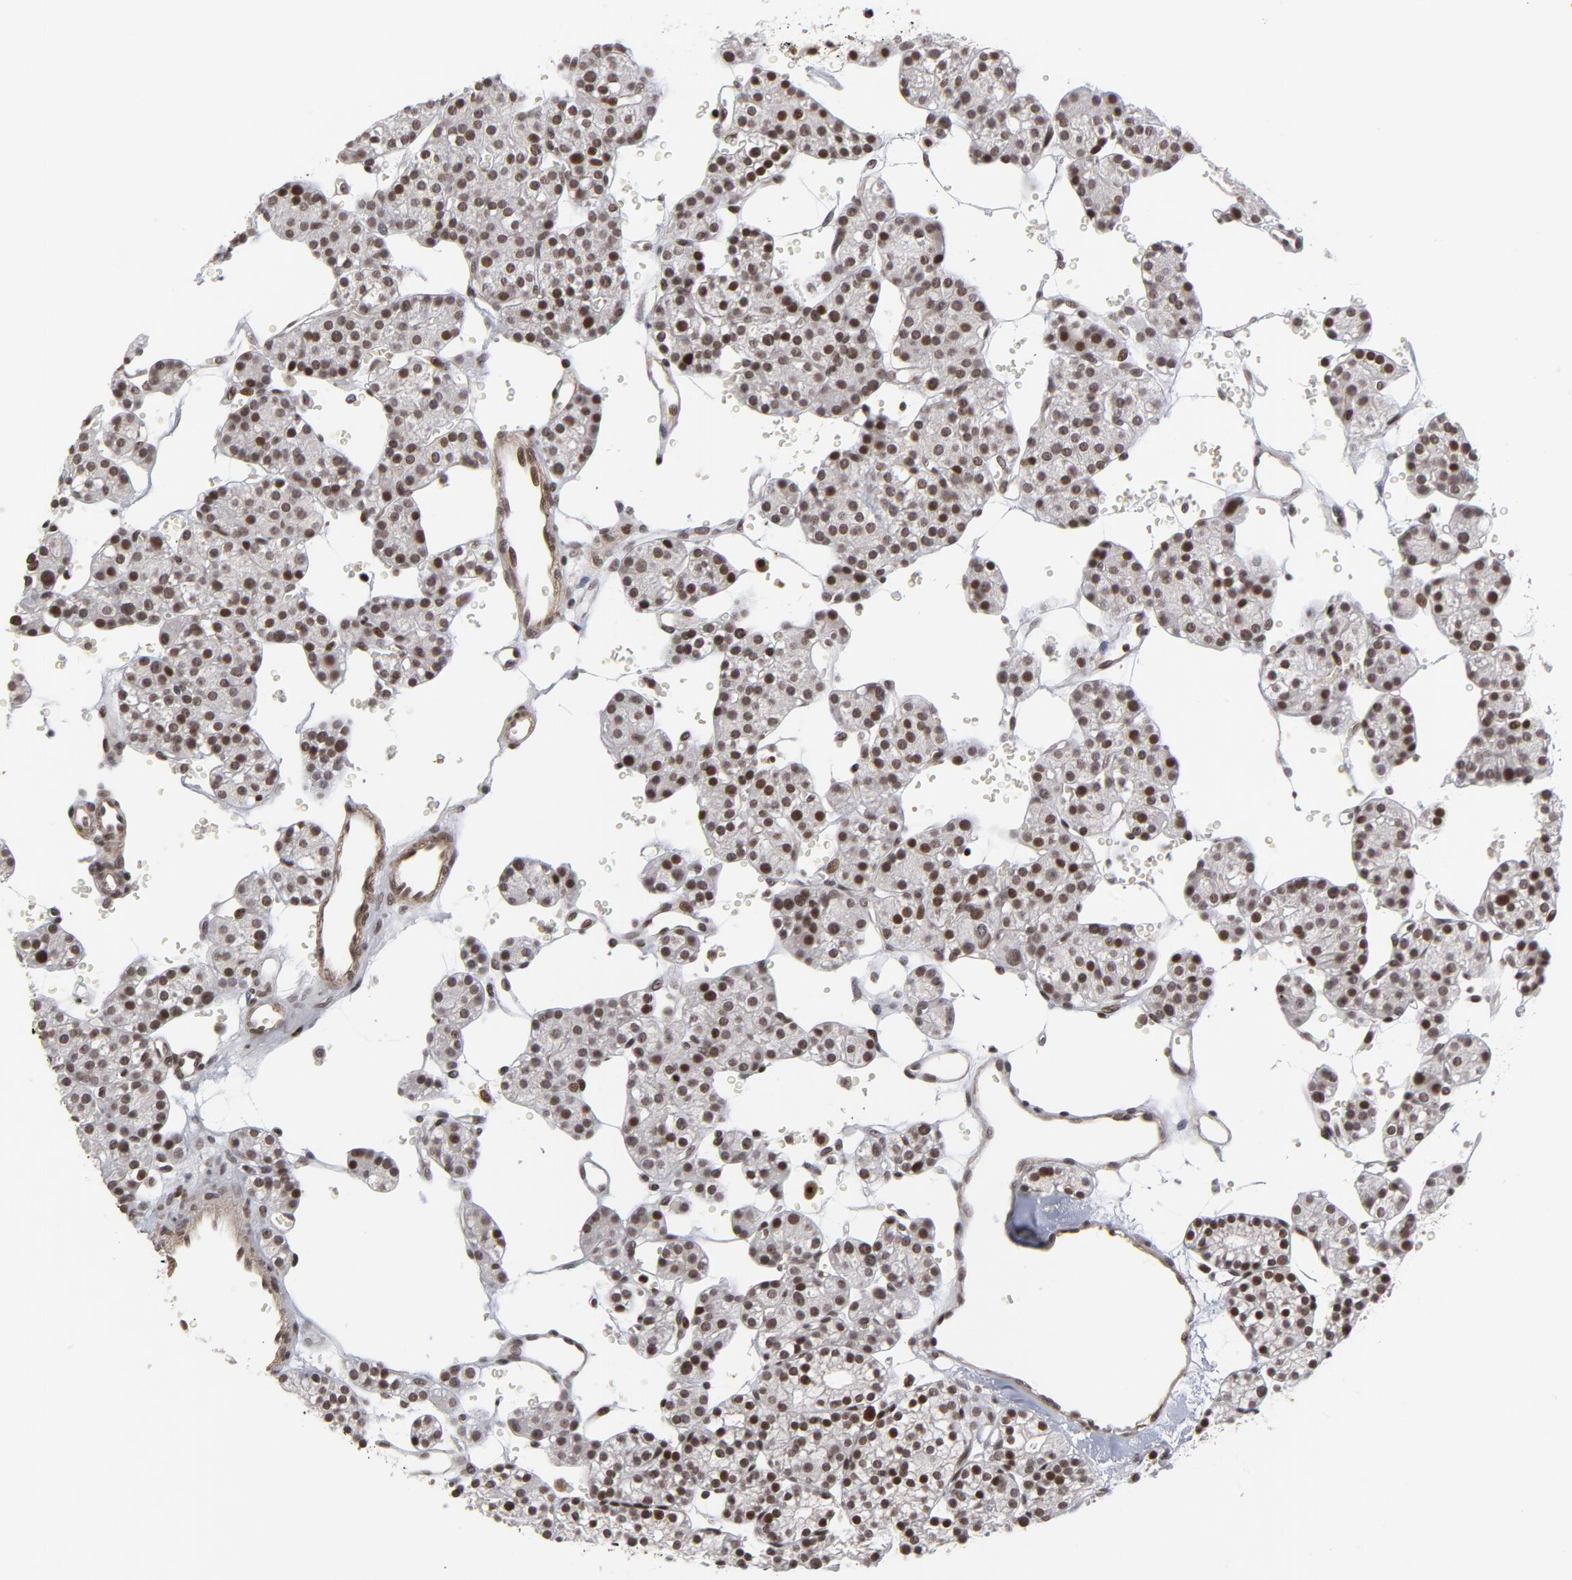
{"staining": {"intensity": "moderate", "quantity": "25%-75%", "location": "nuclear"}, "tissue": "parathyroid gland", "cell_type": "Glandular cells", "image_type": "normal", "snomed": [{"axis": "morphology", "description": "Normal tissue, NOS"}, {"axis": "topography", "description": "Parathyroid gland"}], "caption": "Immunohistochemistry (DAB) staining of normal human parathyroid gland displays moderate nuclear protein positivity in approximately 25%-75% of glandular cells. (IHC, brightfield microscopy, high magnification).", "gene": "CTCF", "patient": {"sex": "female", "age": 64}}